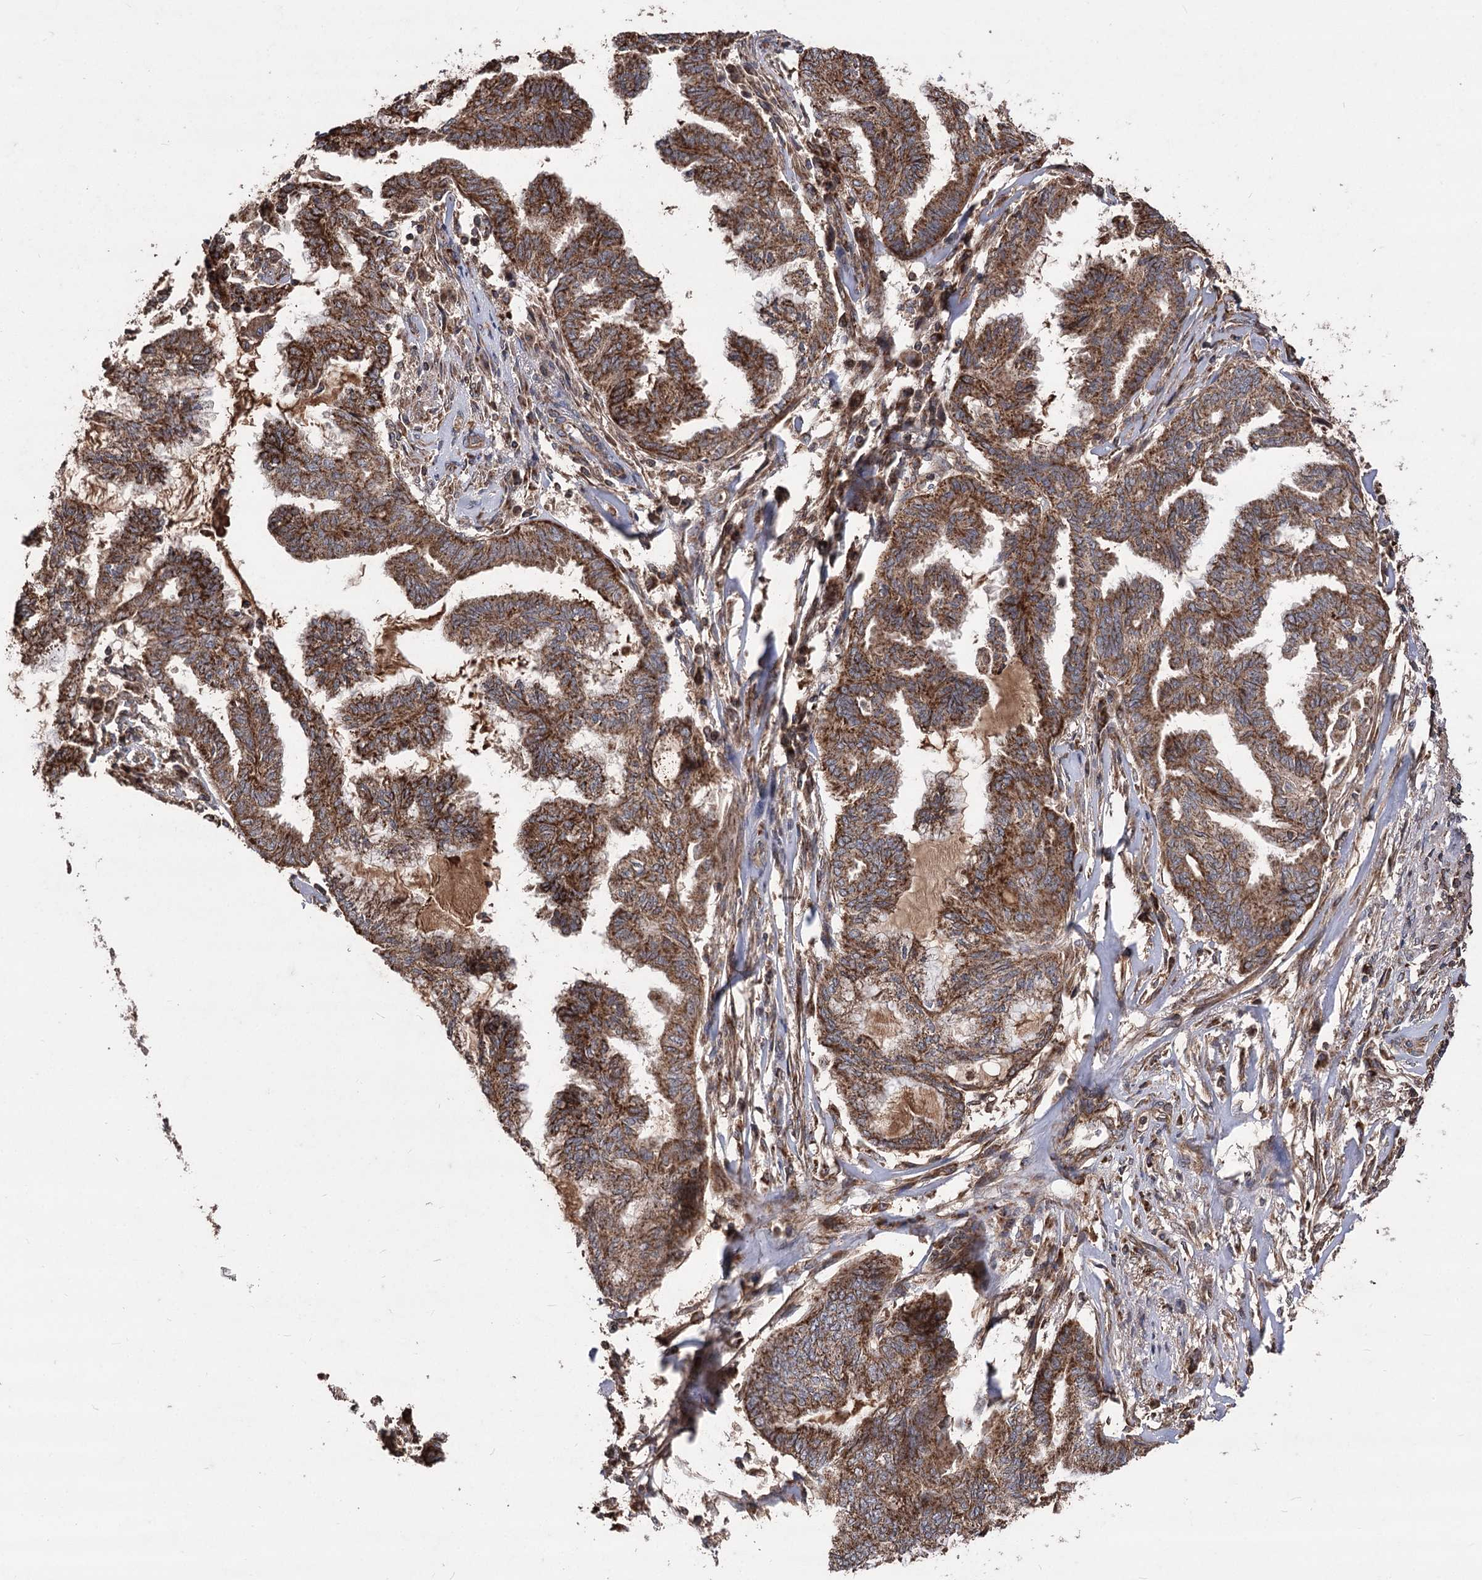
{"staining": {"intensity": "strong", "quantity": ">75%", "location": "cytoplasmic/membranous"}, "tissue": "endometrial cancer", "cell_type": "Tumor cells", "image_type": "cancer", "snomed": [{"axis": "morphology", "description": "Adenocarcinoma, NOS"}, {"axis": "topography", "description": "Endometrium"}], "caption": "An immunohistochemistry (IHC) photomicrograph of tumor tissue is shown. Protein staining in brown labels strong cytoplasmic/membranous positivity in endometrial adenocarcinoma within tumor cells. Nuclei are stained in blue.", "gene": "RASSF3", "patient": {"sex": "female", "age": 86}}